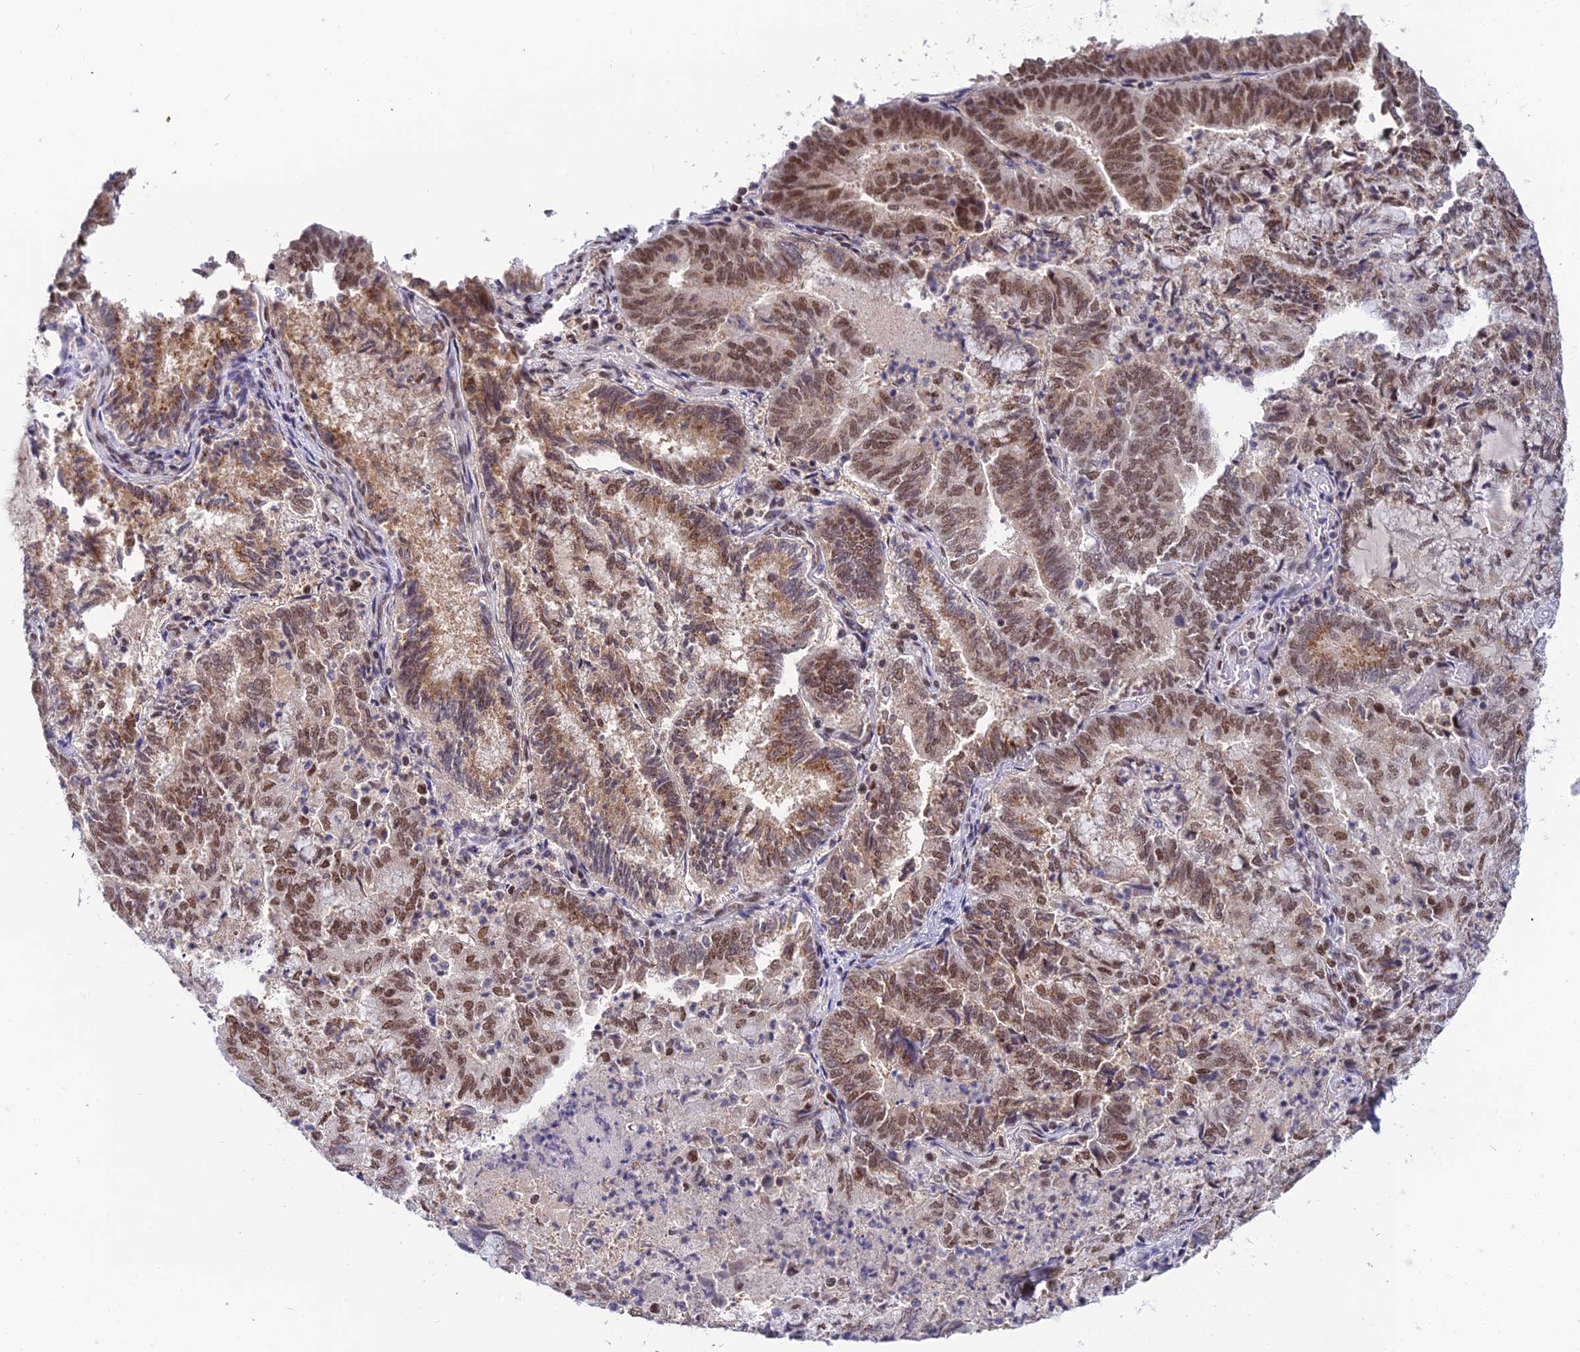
{"staining": {"intensity": "moderate", "quantity": ">75%", "location": "cytoplasmic/membranous,nuclear"}, "tissue": "endometrial cancer", "cell_type": "Tumor cells", "image_type": "cancer", "snomed": [{"axis": "morphology", "description": "Adenocarcinoma, NOS"}, {"axis": "topography", "description": "Endometrium"}], "caption": "DAB (3,3'-diaminobenzidine) immunohistochemical staining of endometrial adenocarcinoma reveals moderate cytoplasmic/membranous and nuclear protein positivity in about >75% of tumor cells.", "gene": "EXOSC3", "patient": {"sex": "female", "age": 80}}